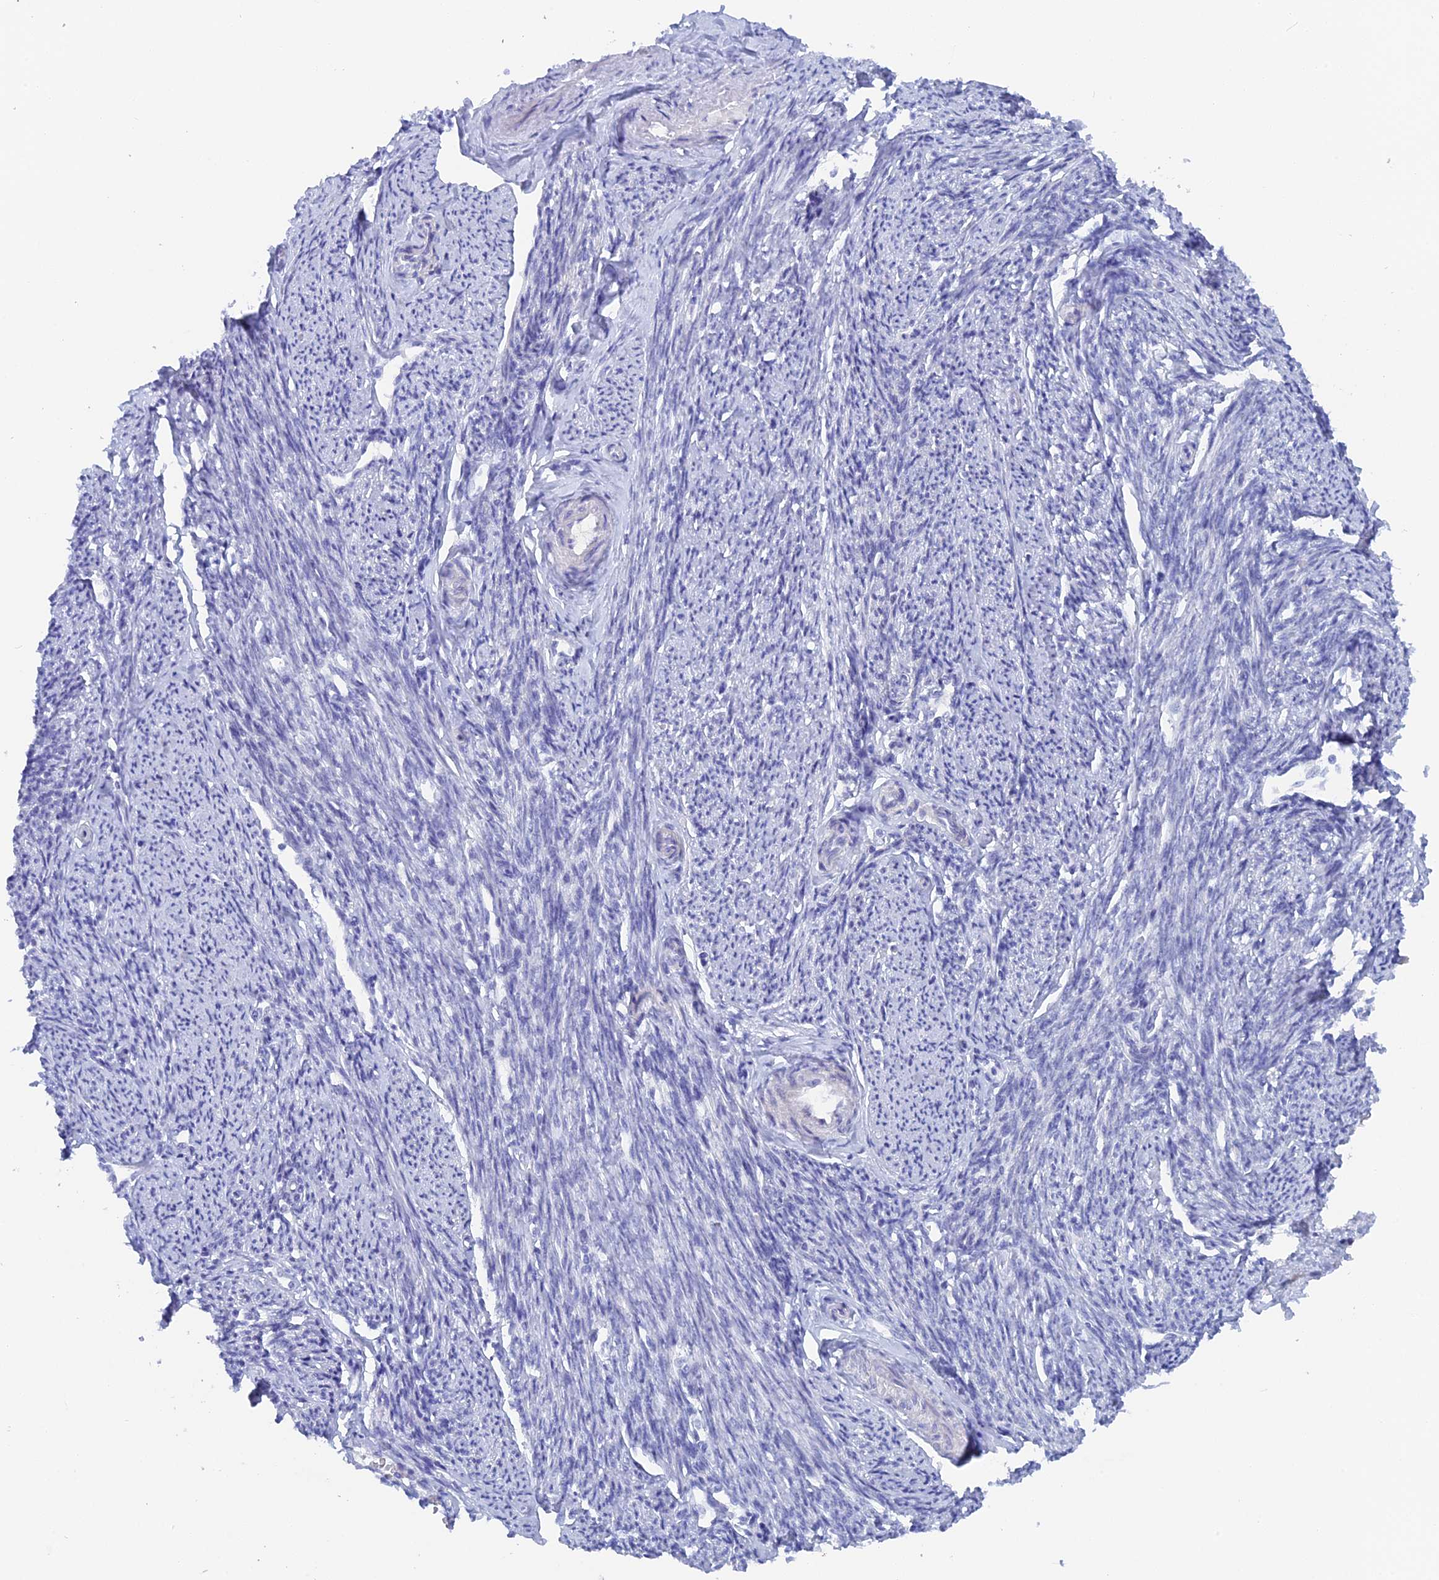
{"staining": {"intensity": "negative", "quantity": "none", "location": "none"}, "tissue": "smooth muscle", "cell_type": "Smooth muscle cells", "image_type": "normal", "snomed": [{"axis": "morphology", "description": "Normal tissue, NOS"}, {"axis": "topography", "description": "Smooth muscle"}, {"axis": "topography", "description": "Uterus"}], "caption": "Immunohistochemistry (IHC) histopathology image of normal smooth muscle stained for a protein (brown), which displays no expression in smooth muscle cells.", "gene": "DACT3", "patient": {"sex": "female", "age": 59}}